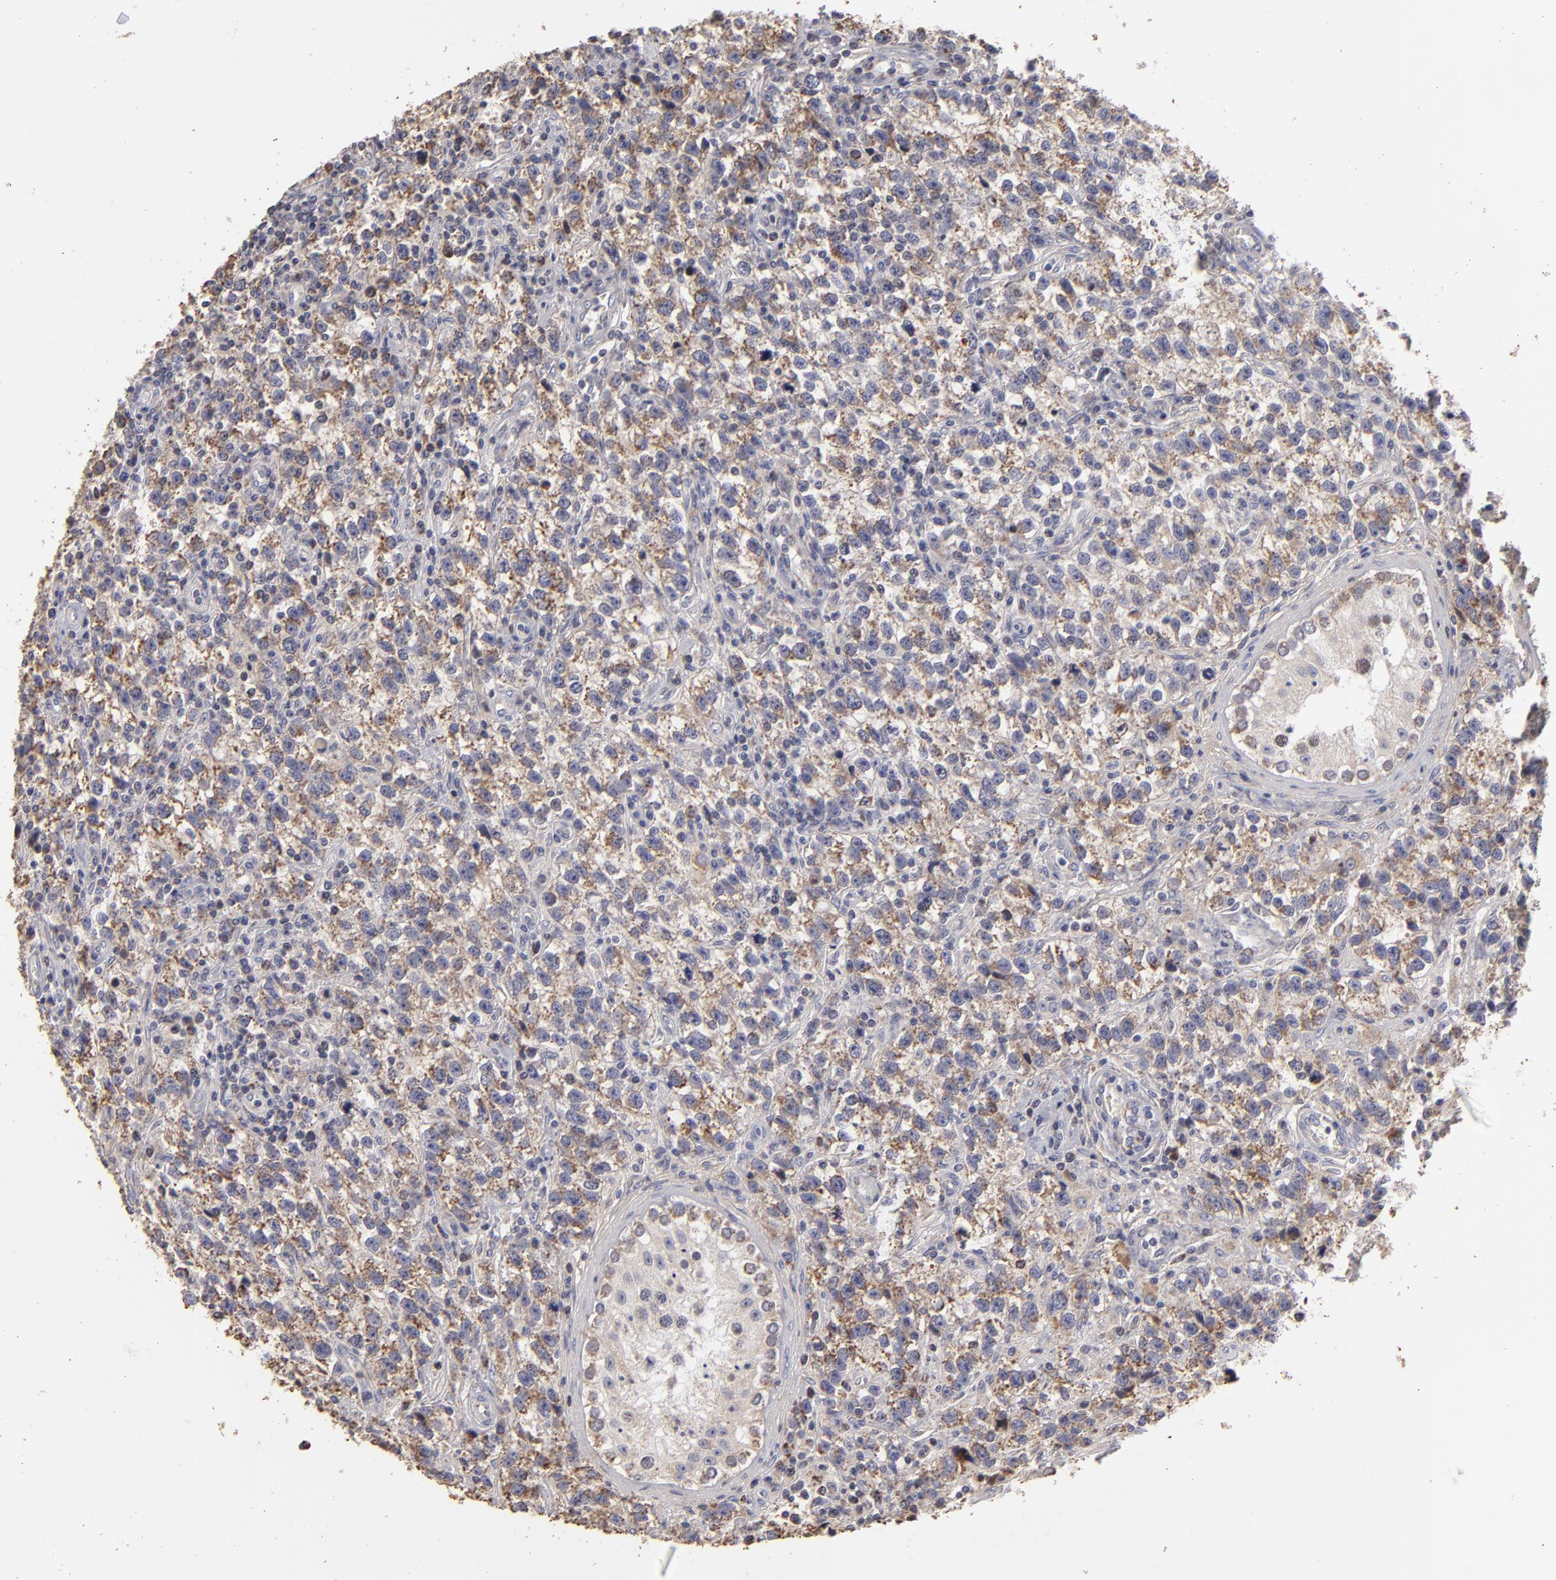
{"staining": {"intensity": "weak", "quantity": ">75%", "location": "cytoplasmic/membranous"}, "tissue": "testis cancer", "cell_type": "Tumor cells", "image_type": "cancer", "snomed": [{"axis": "morphology", "description": "Seminoma, NOS"}, {"axis": "topography", "description": "Testis"}], "caption": "High-magnification brightfield microscopy of testis cancer (seminoma) stained with DAB (brown) and counterstained with hematoxylin (blue). tumor cells exhibit weak cytoplasmic/membranous expression is seen in approximately>75% of cells.", "gene": "CFB", "patient": {"sex": "male", "age": 38}}